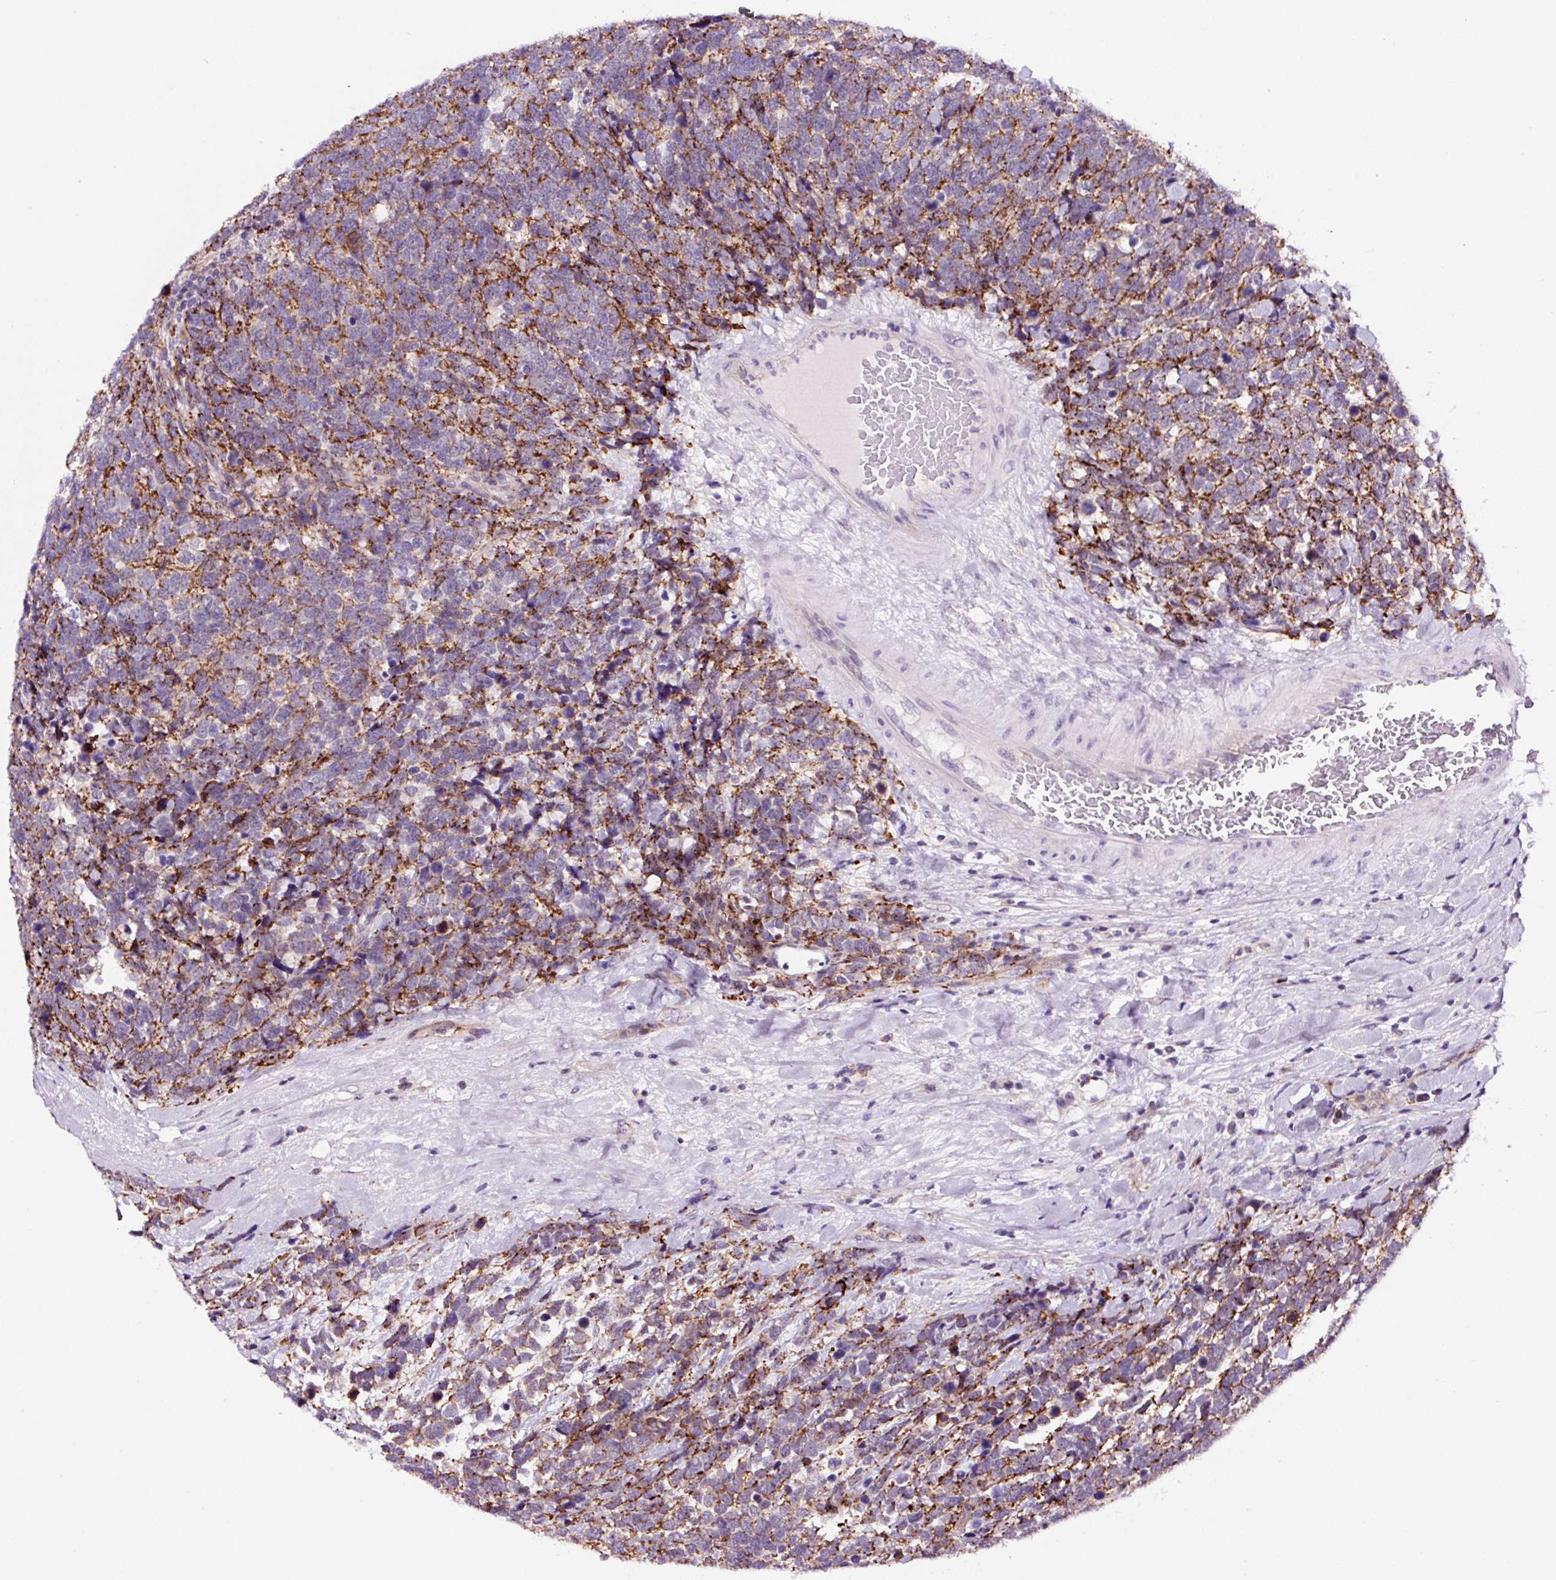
{"staining": {"intensity": "moderate", "quantity": "25%-75%", "location": "cytoplasmic/membranous"}, "tissue": "urothelial cancer", "cell_type": "Tumor cells", "image_type": "cancer", "snomed": [{"axis": "morphology", "description": "Urothelial carcinoma, High grade"}, {"axis": "topography", "description": "Urinary bladder"}], "caption": "Moderate cytoplasmic/membranous protein positivity is seen in approximately 25%-75% of tumor cells in high-grade urothelial carcinoma.", "gene": "TAFA3", "patient": {"sex": "female", "age": 82}}